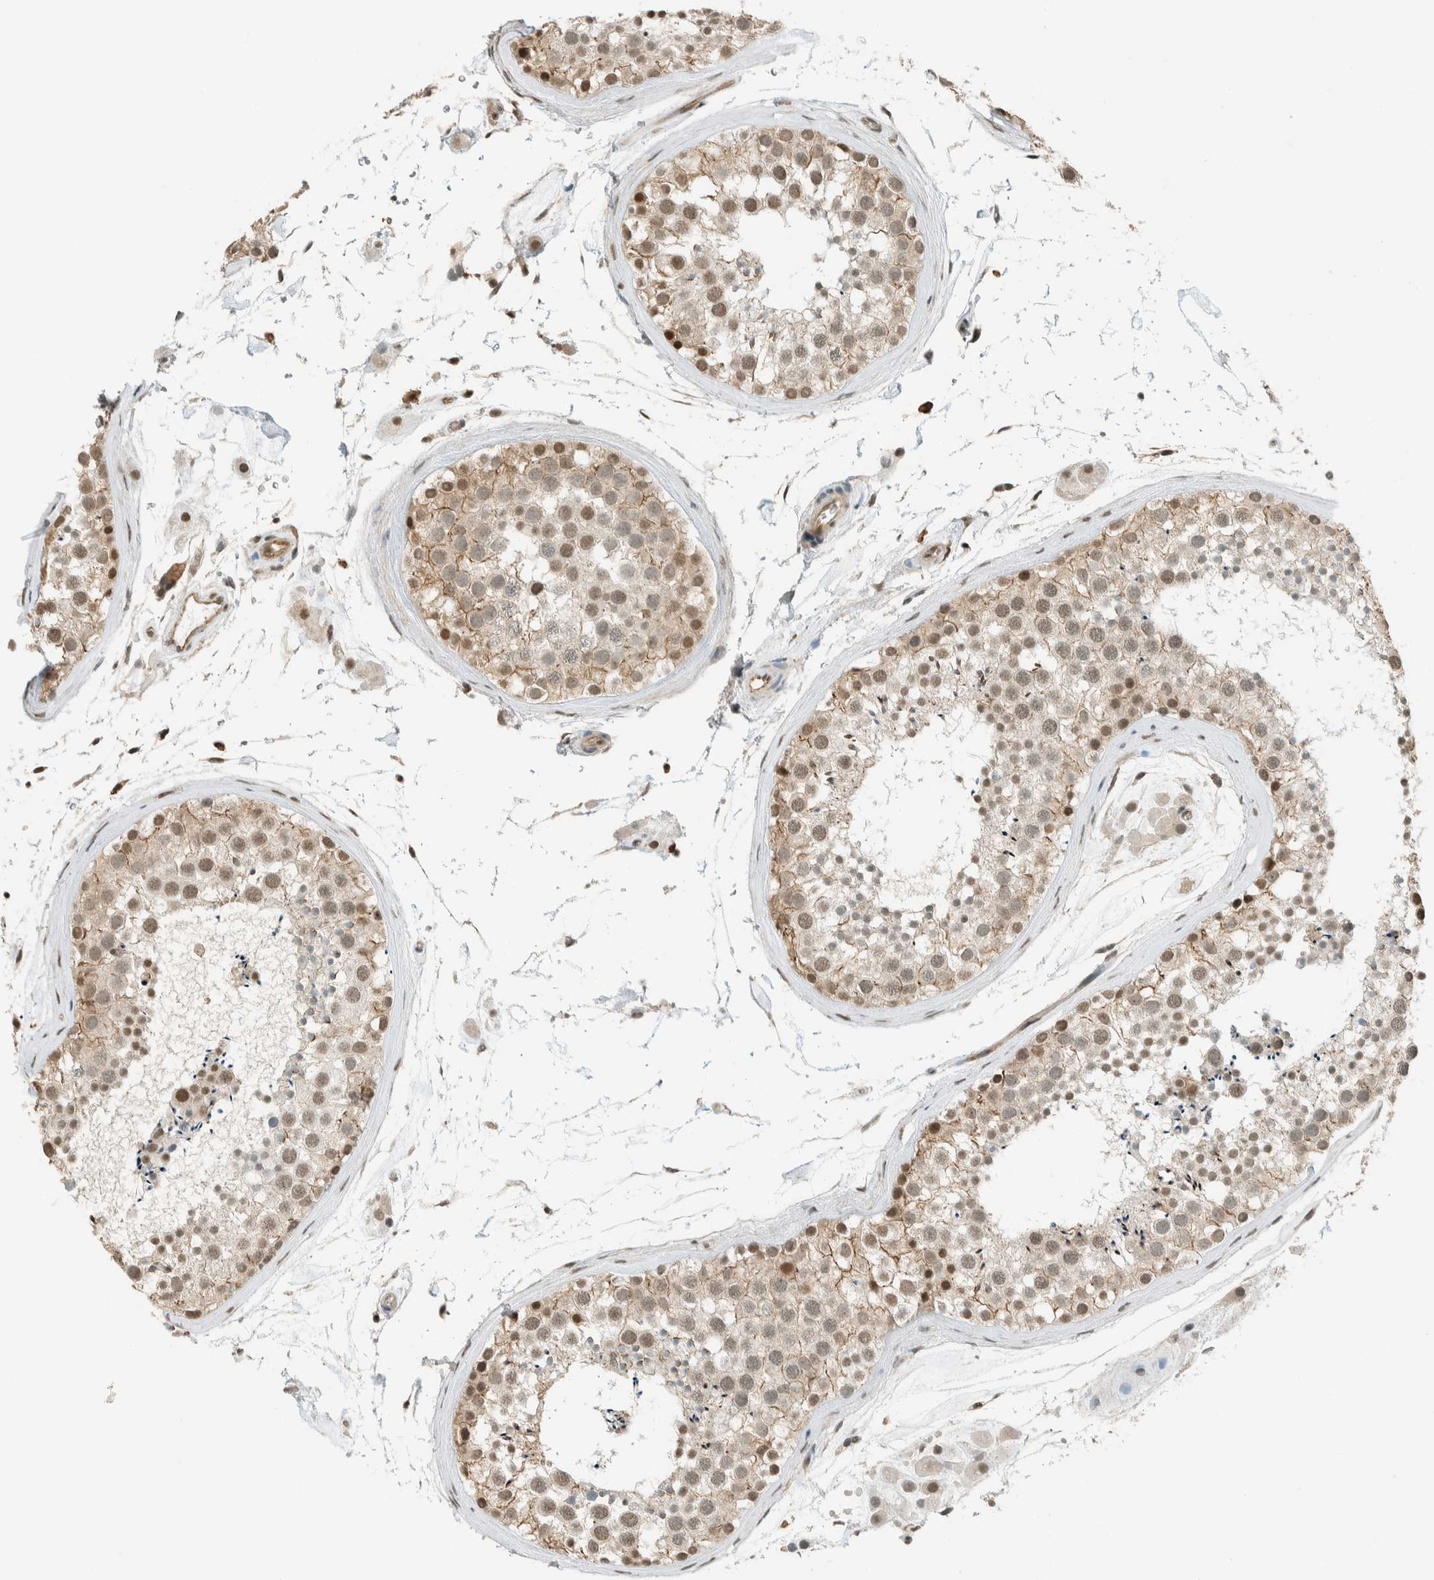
{"staining": {"intensity": "moderate", "quantity": "<25%", "location": "cytoplasmic/membranous,nuclear"}, "tissue": "testis", "cell_type": "Cells in seminiferous ducts", "image_type": "normal", "snomed": [{"axis": "morphology", "description": "Normal tissue, NOS"}, {"axis": "topography", "description": "Testis"}], "caption": "Immunohistochemistry (IHC) (DAB) staining of unremarkable testis reveals moderate cytoplasmic/membranous,nuclear protein expression in about <25% of cells in seminiferous ducts.", "gene": "NIBAN2", "patient": {"sex": "male", "age": 46}}